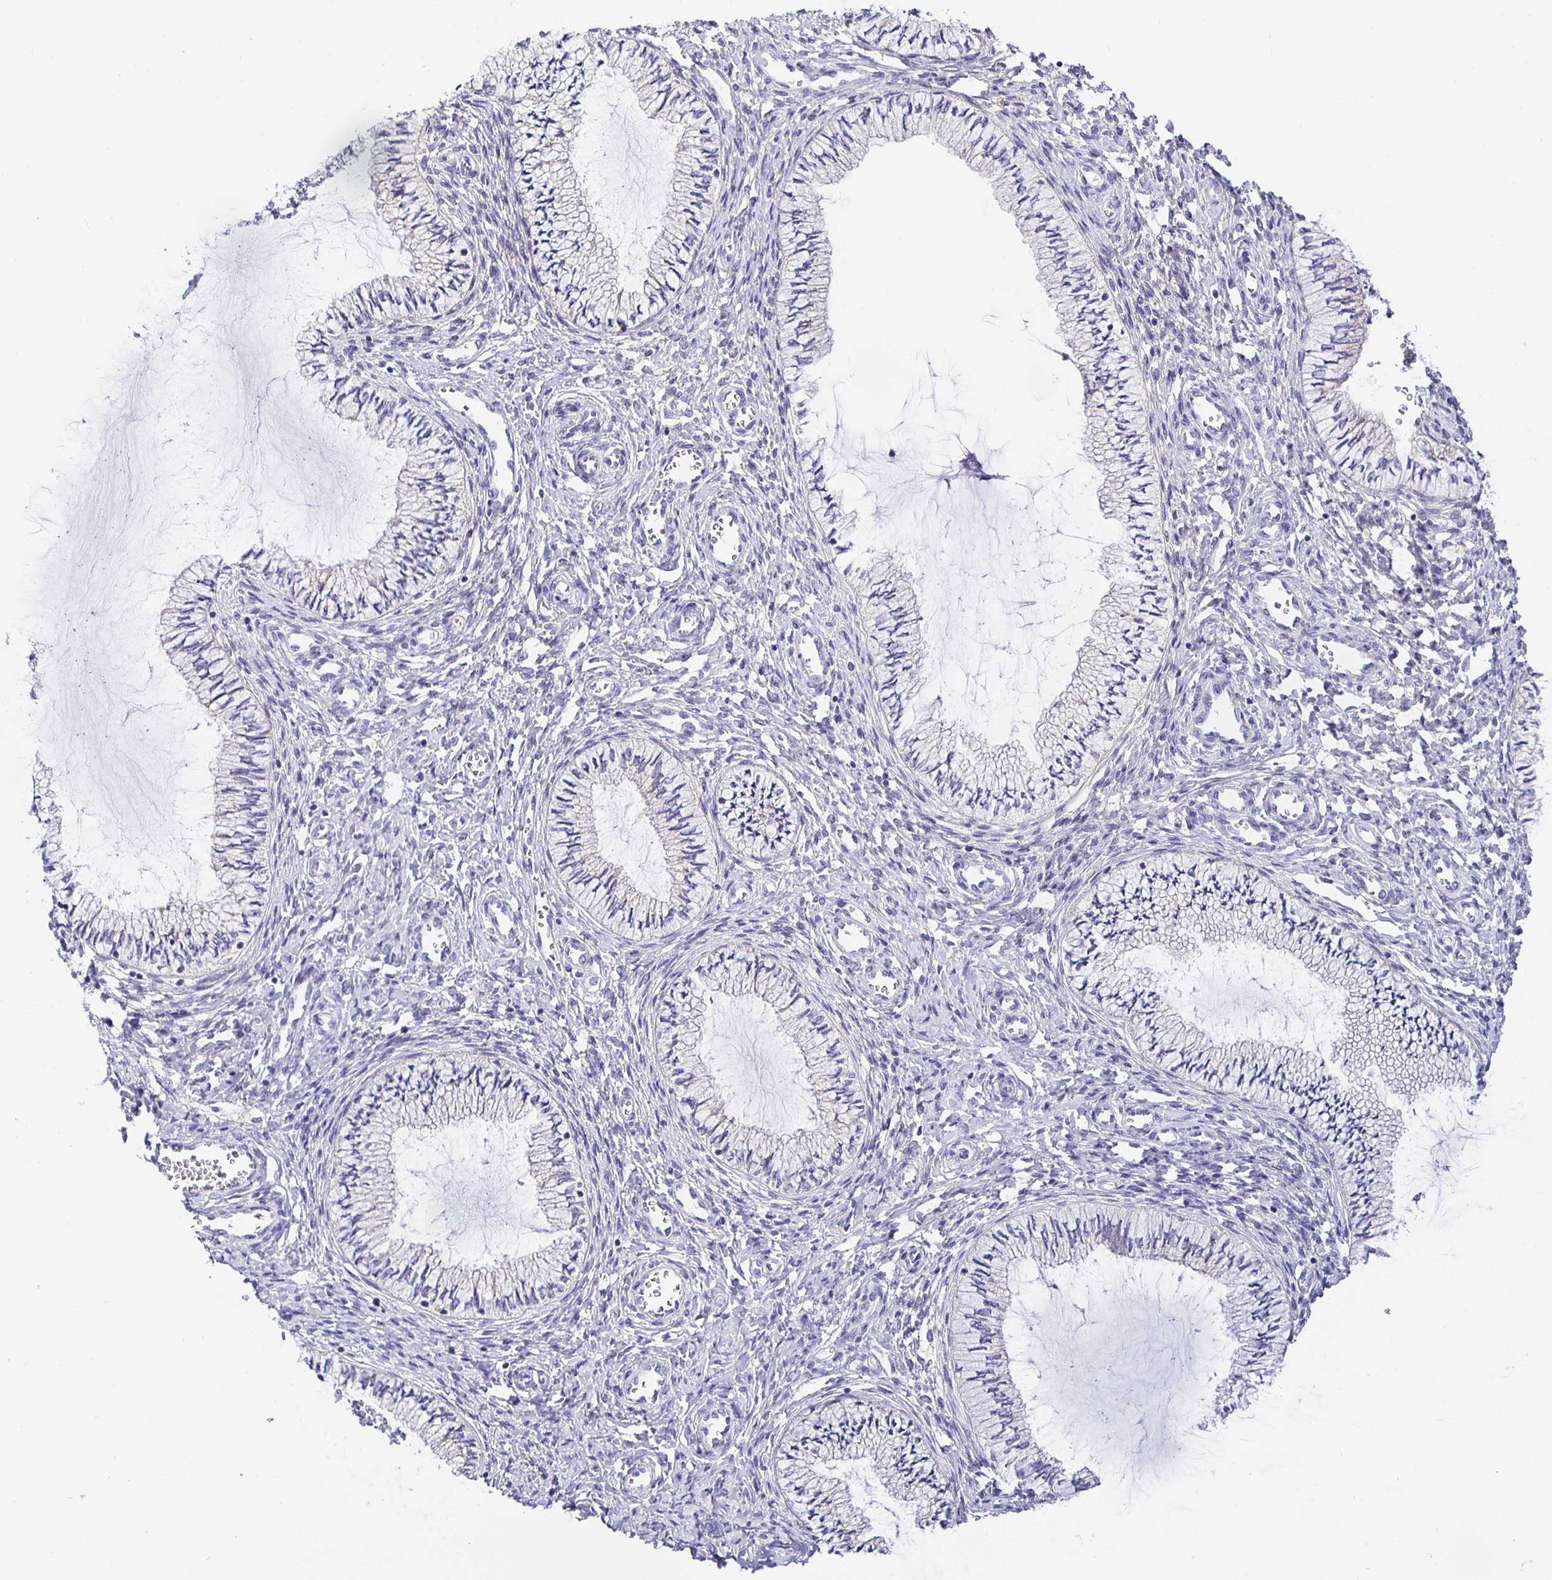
{"staining": {"intensity": "negative", "quantity": "none", "location": "none"}, "tissue": "cervix", "cell_type": "Glandular cells", "image_type": "normal", "snomed": [{"axis": "morphology", "description": "Normal tissue, NOS"}, {"axis": "topography", "description": "Cervix"}], "caption": "An IHC photomicrograph of benign cervix is shown. There is no staining in glandular cells of cervix.", "gene": "OPALIN", "patient": {"sex": "female", "age": 24}}